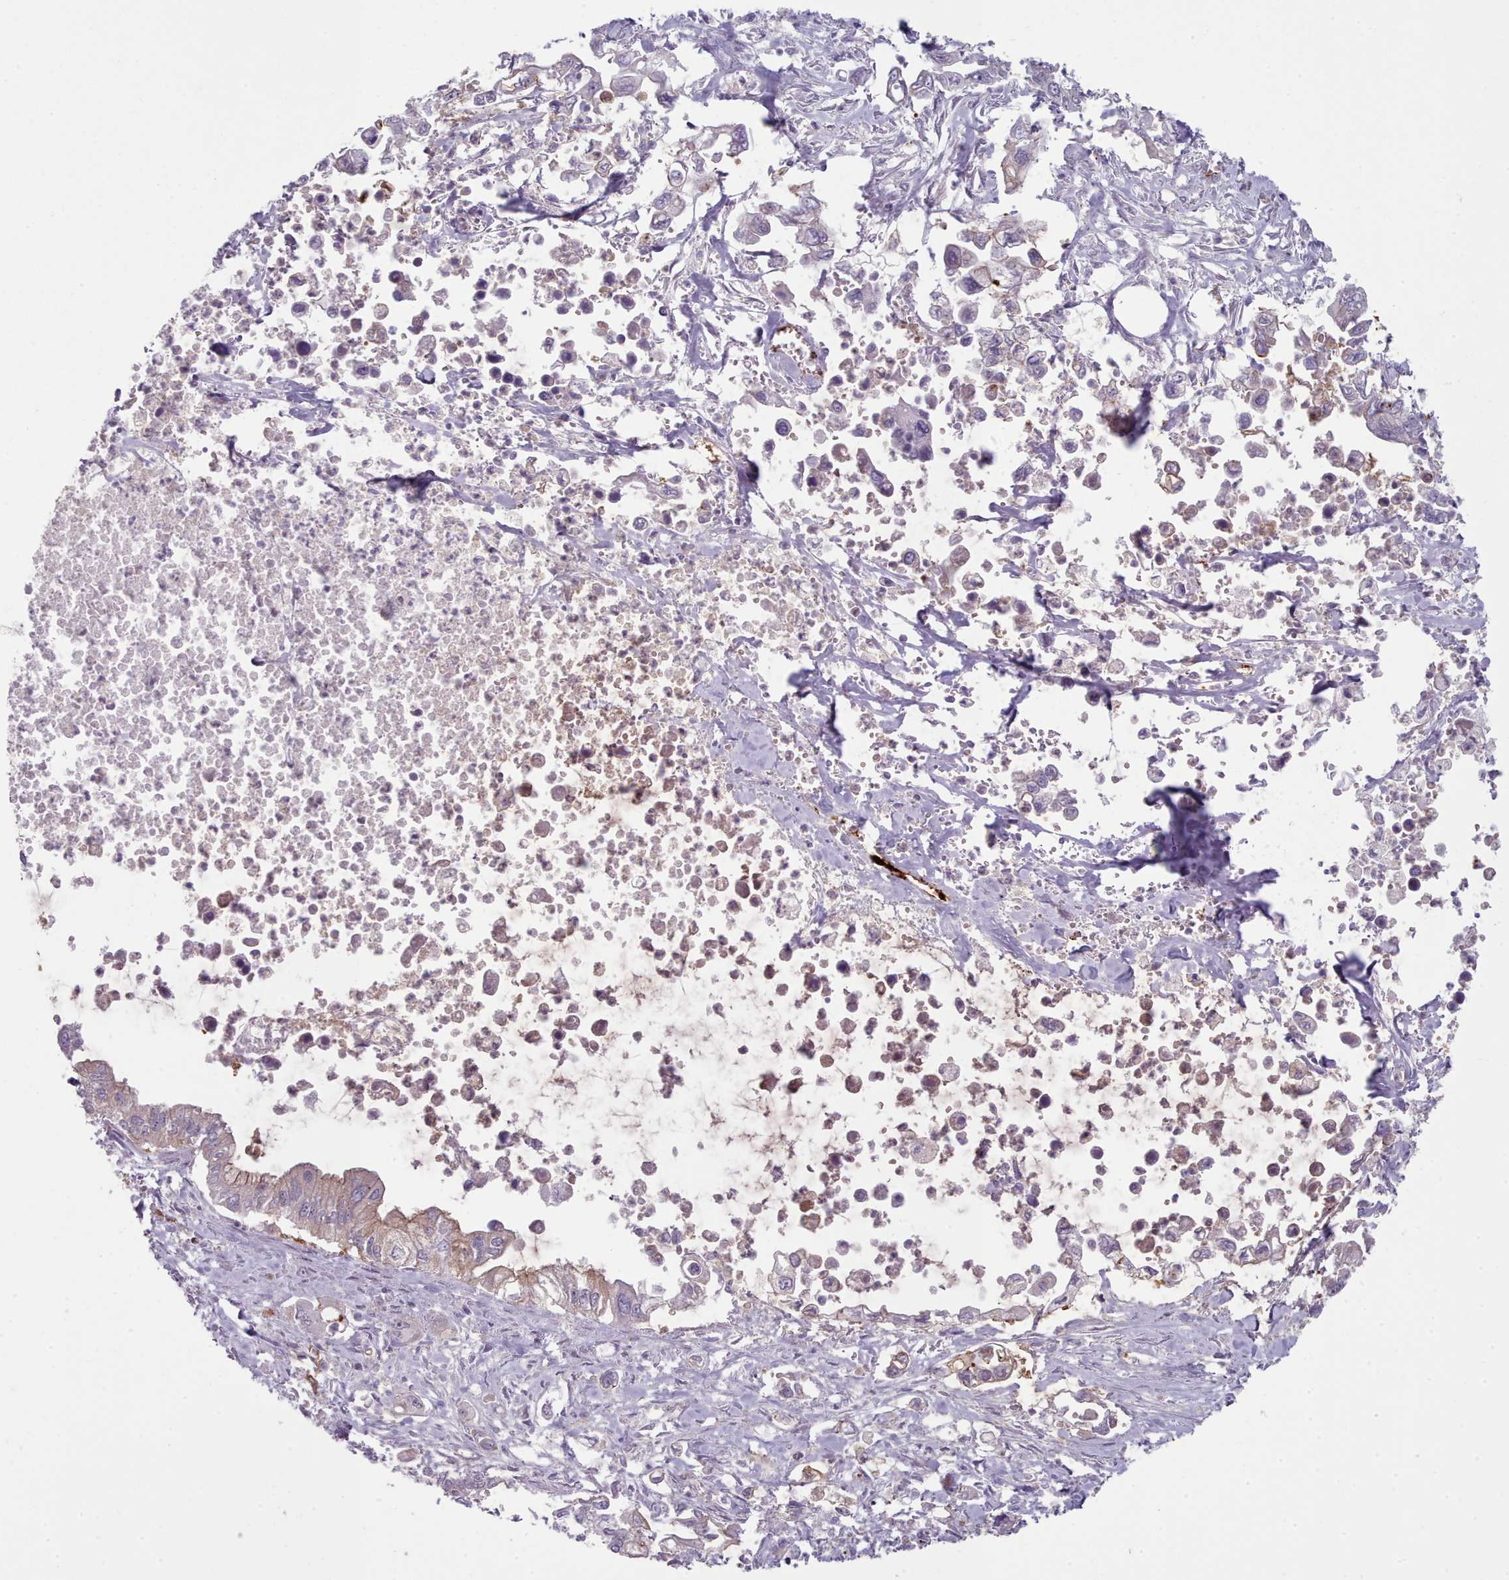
{"staining": {"intensity": "negative", "quantity": "none", "location": "none"}, "tissue": "pancreatic cancer", "cell_type": "Tumor cells", "image_type": "cancer", "snomed": [{"axis": "morphology", "description": "Adenocarcinoma, NOS"}, {"axis": "topography", "description": "Pancreas"}], "caption": "Histopathology image shows no protein staining in tumor cells of pancreatic cancer (adenocarcinoma) tissue.", "gene": "CD300LF", "patient": {"sex": "male", "age": 61}}